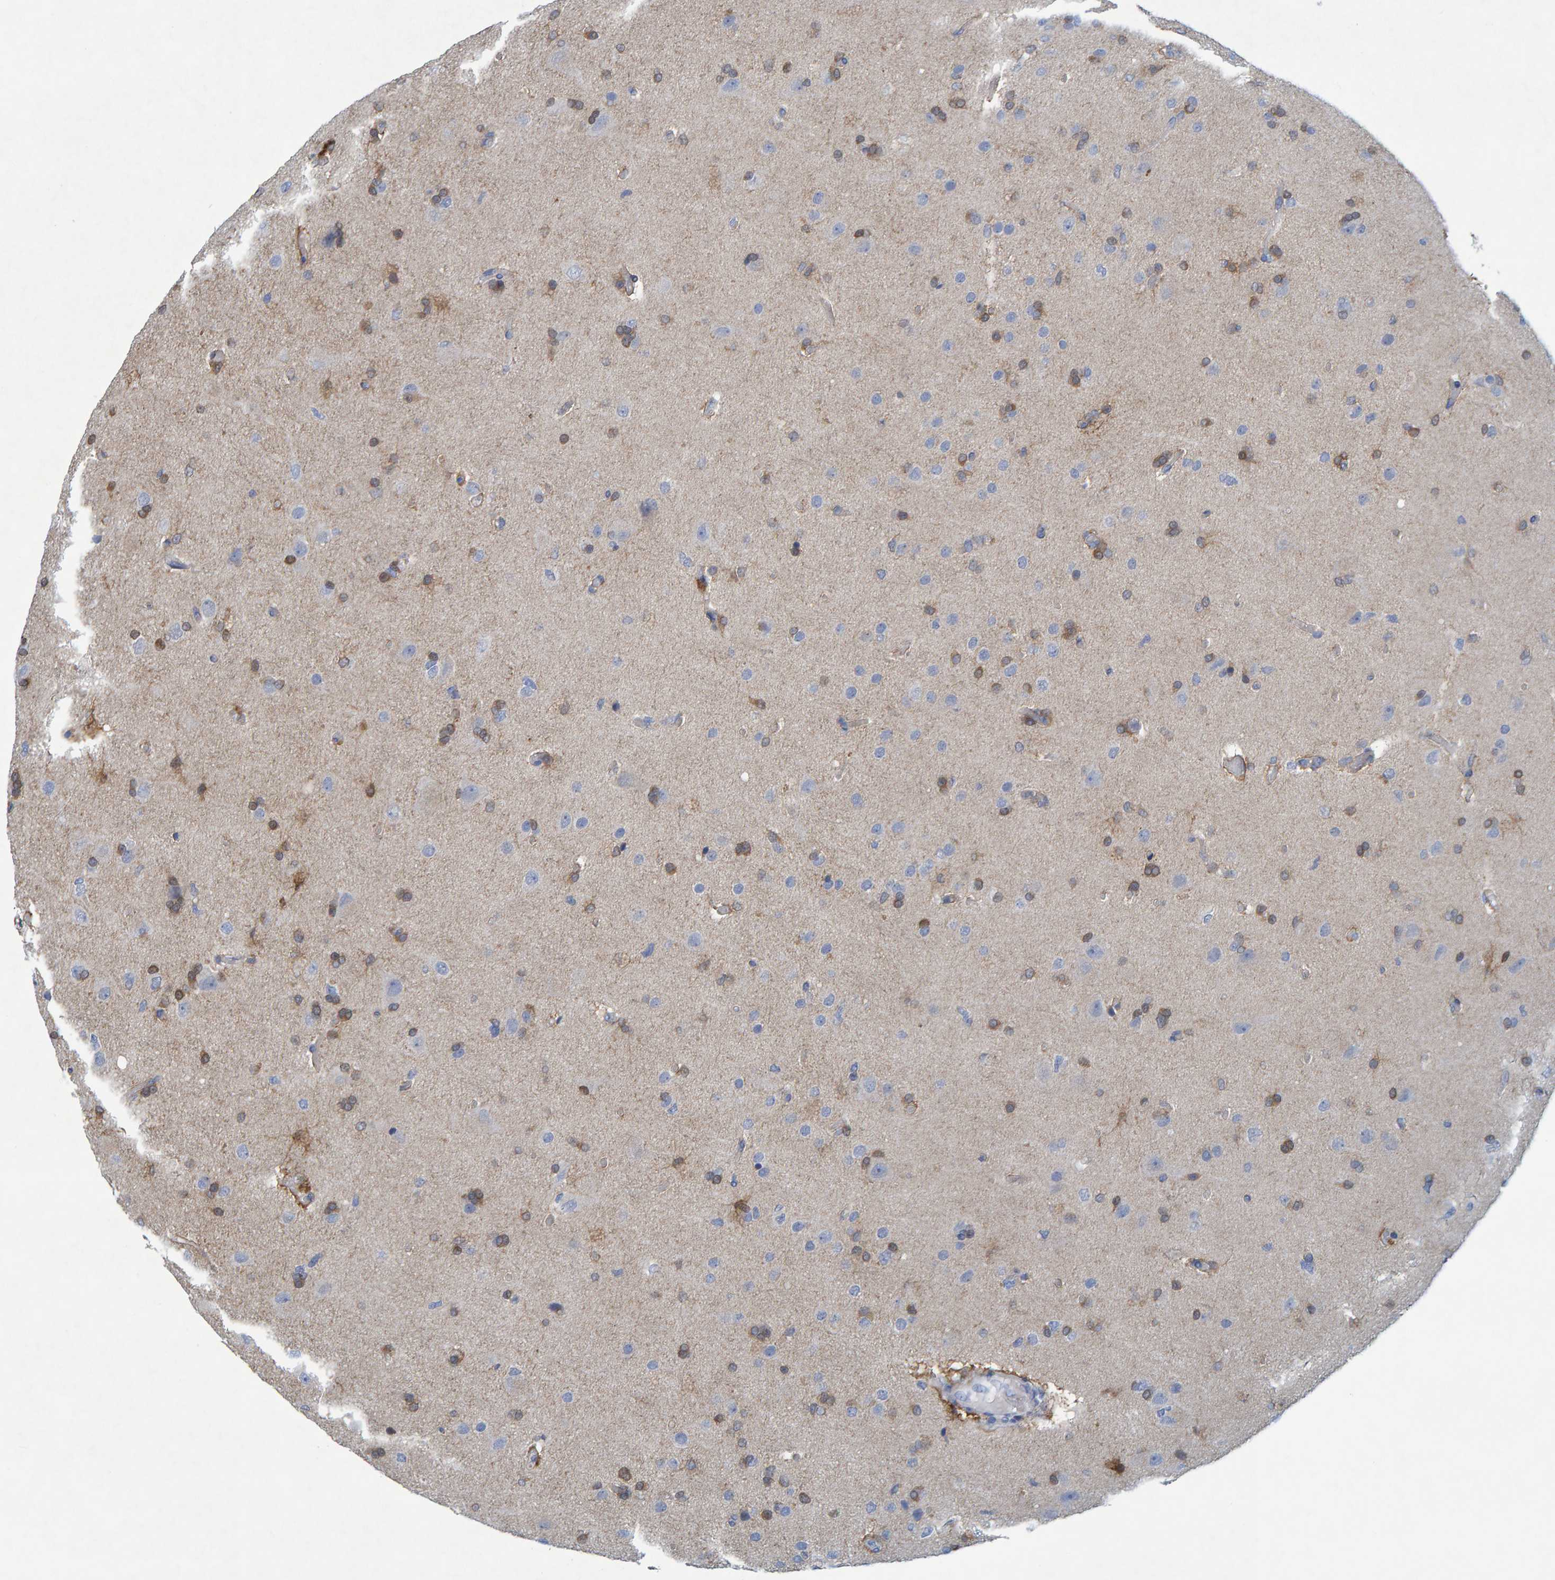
{"staining": {"intensity": "moderate", "quantity": "<25%", "location": "cytoplasmic/membranous"}, "tissue": "glioma", "cell_type": "Tumor cells", "image_type": "cancer", "snomed": [{"axis": "morphology", "description": "Glioma, malignant, High grade"}, {"axis": "topography", "description": "Brain"}], "caption": "Human malignant glioma (high-grade) stained with a brown dye demonstrates moderate cytoplasmic/membranous positive staining in about <25% of tumor cells.", "gene": "ALAD", "patient": {"sex": "male", "age": 72}}